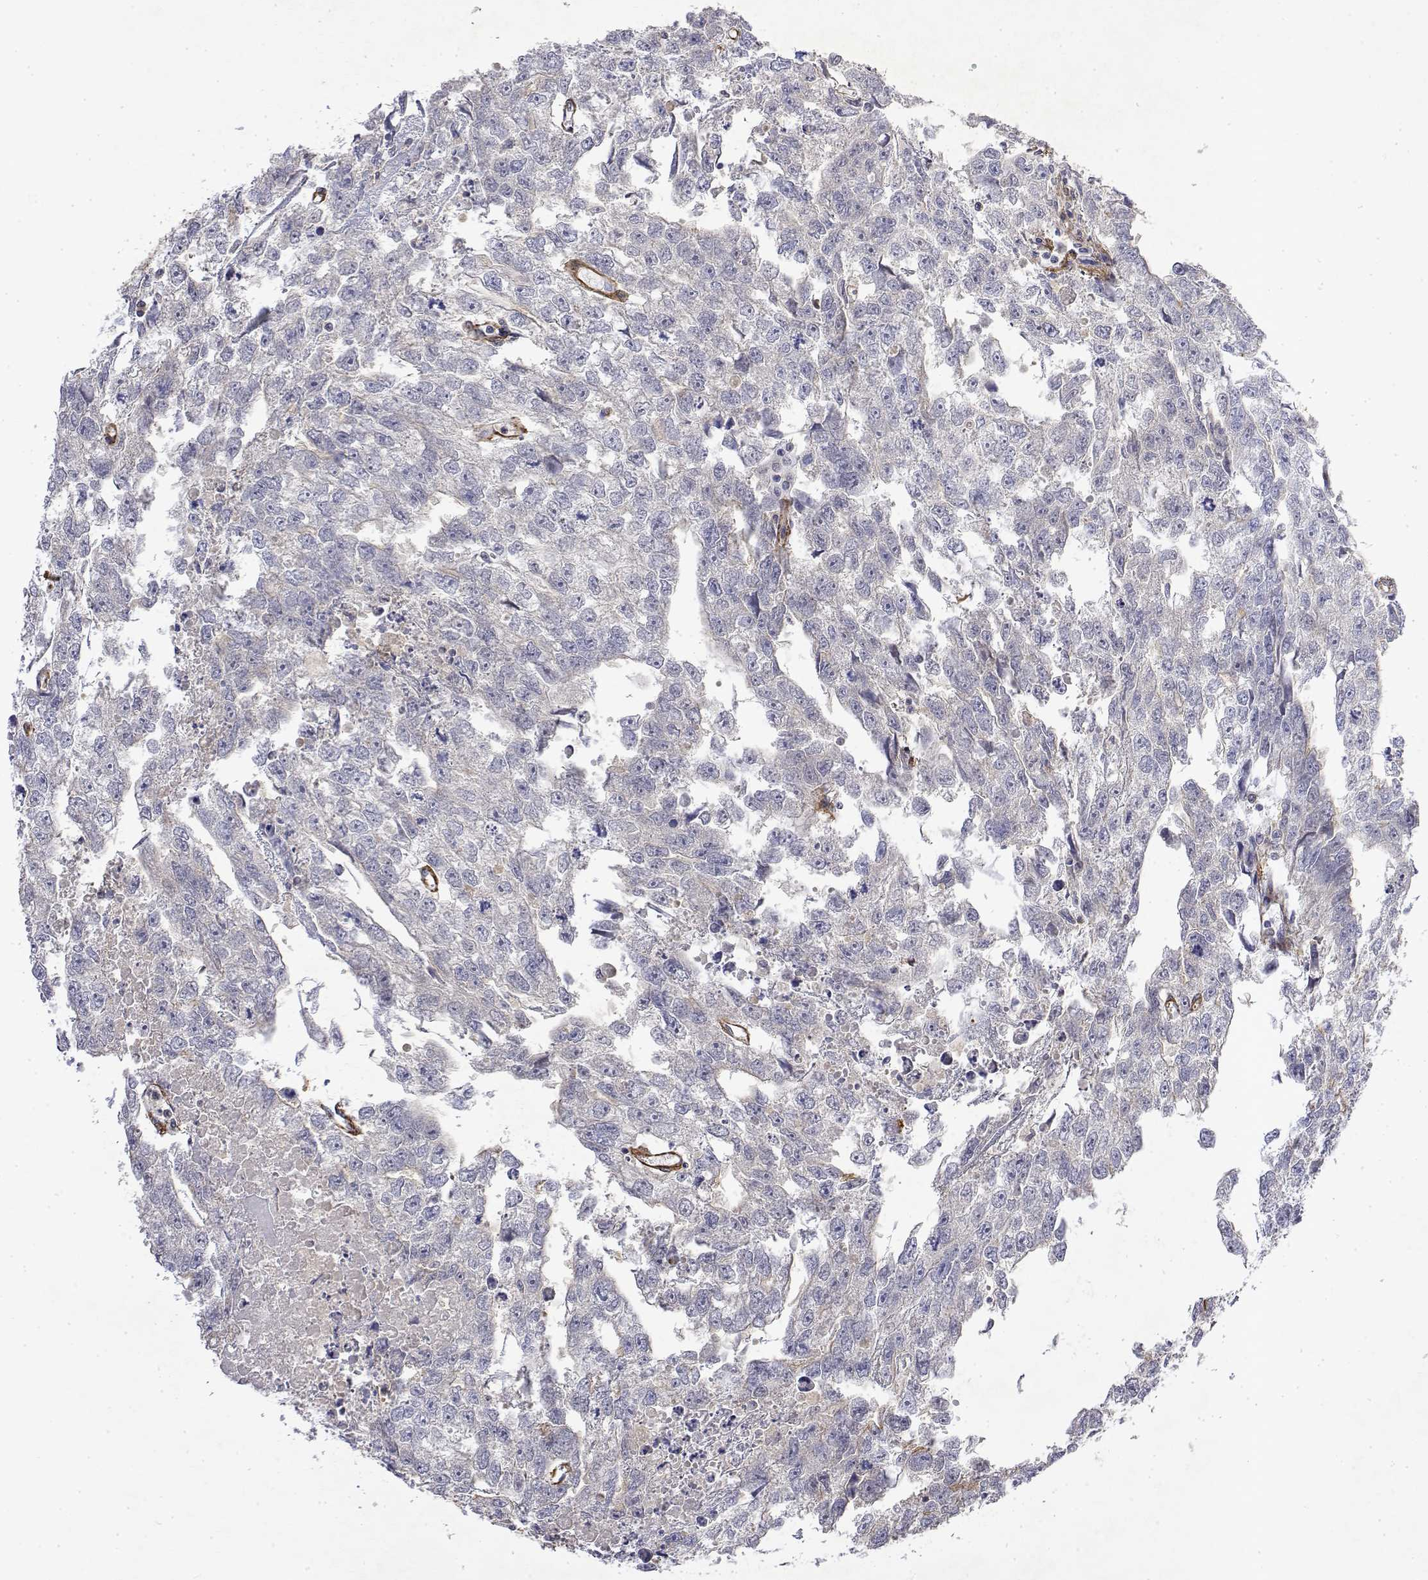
{"staining": {"intensity": "negative", "quantity": "none", "location": "none"}, "tissue": "testis cancer", "cell_type": "Tumor cells", "image_type": "cancer", "snomed": [{"axis": "morphology", "description": "Carcinoma, Embryonal, NOS"}, {"axis": "morphology", "description": "Teratoma, malignant, NOS"}, {"axis": "topography", "description": "Testis"}], "caption": "High power microscopy image of an immunohistochemistry (IHC) image of testis cancer, revealing no significant expression in tumor cells.", "gene": "SOWAHD", "patient": {"sex": "male", "age": 44}}